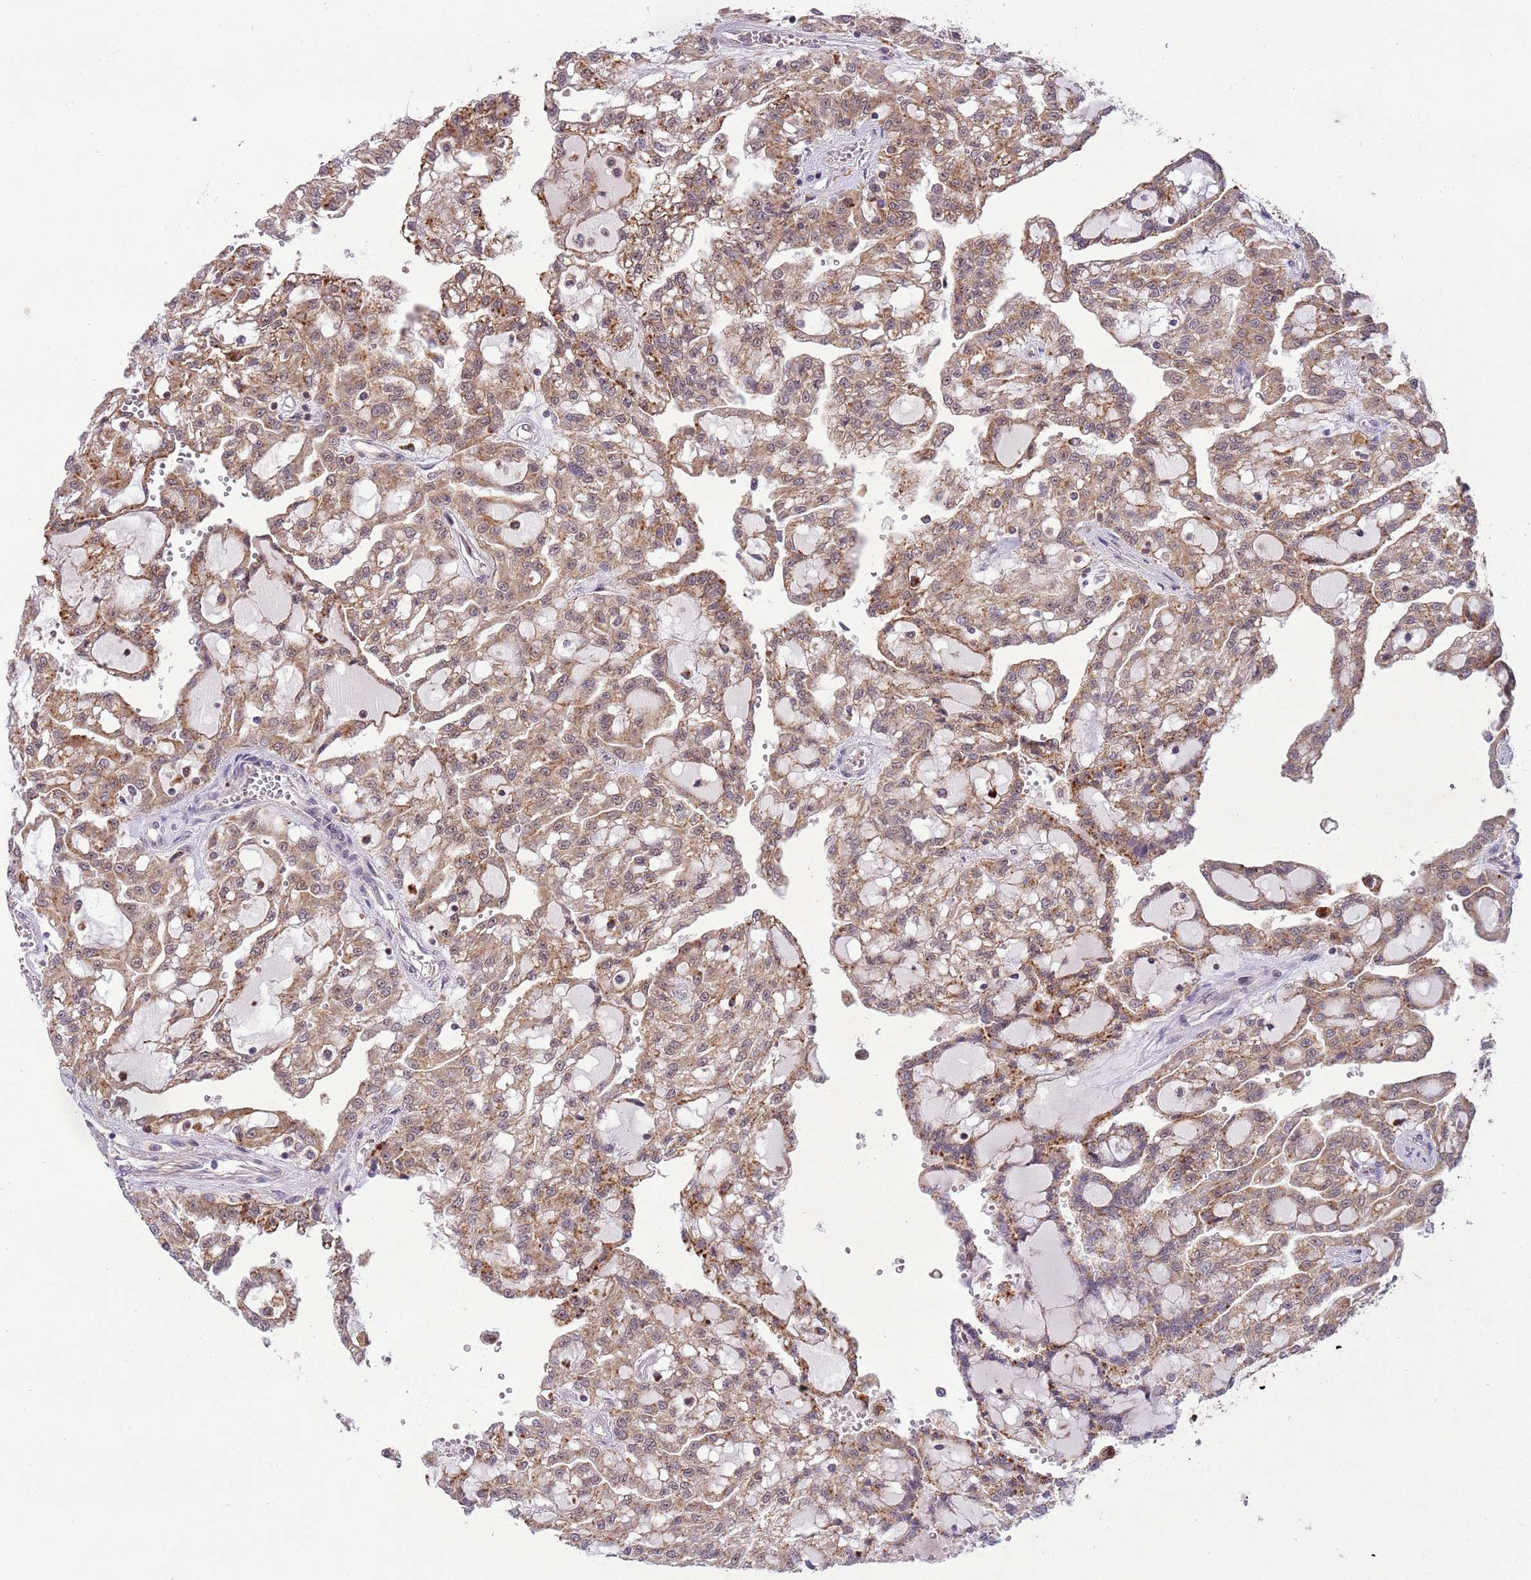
{"staining": {"intensity": "moderate", "quantity": ">75%", "location": "cytoplasmic/membranous"}, "tissue": "renal cancer", "cell_type": "Tumor cells", "image_type": "cancer", "snomed": [{"axis": "morphology", "description": "Adenocarcinoma, NOS"}, {"axis": "topography", "description": "Kidney"}], "caption": "Immunohistochemical staining of adenocarcinoma (renal) exhibits medium levels of moderate cytoplasmic/membranous positivity in approximately >75% of tumor cells.", "gene": "TRIM27", "patient": {"sex": "male", "age": 63}}